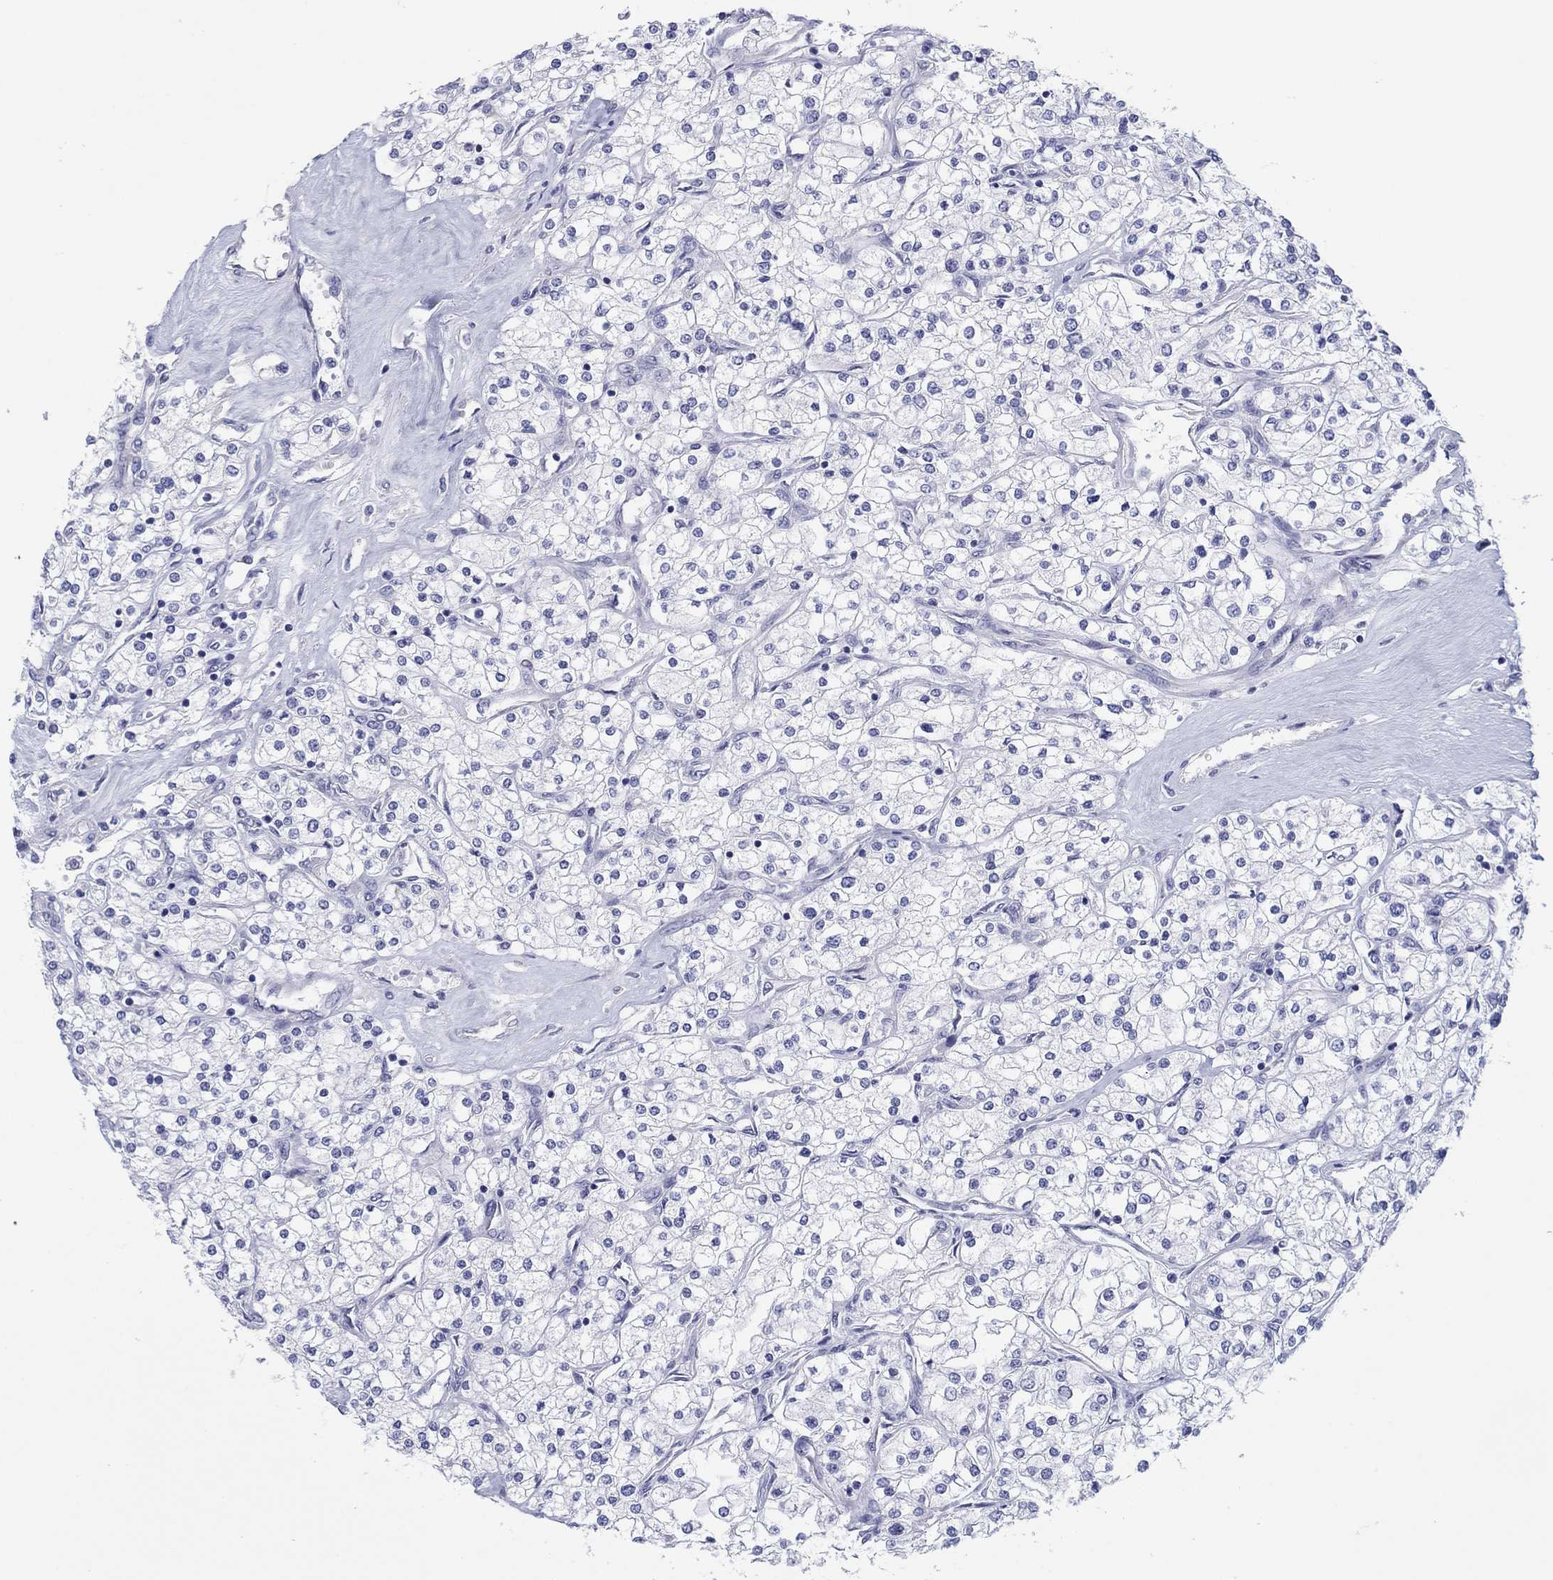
{"staining": {"intensity": "negative", "quantity": "none", "location": "none"}, "tissue": "renal cancer", "cell_type": "Tumor cells", "image_type": "cancer", "snomed": [{"axis": "morphology", "description": "Adenocarcinoma, NOS"}, {"axis": "topography", "description": "Kidney"}], "caption": "Histopathology image shows no significant protein staining in tumor cells of renal cancer (adenocarcinoma).", "gene": "ERICH3", "patient": {"sex": "male", "age": 80}}